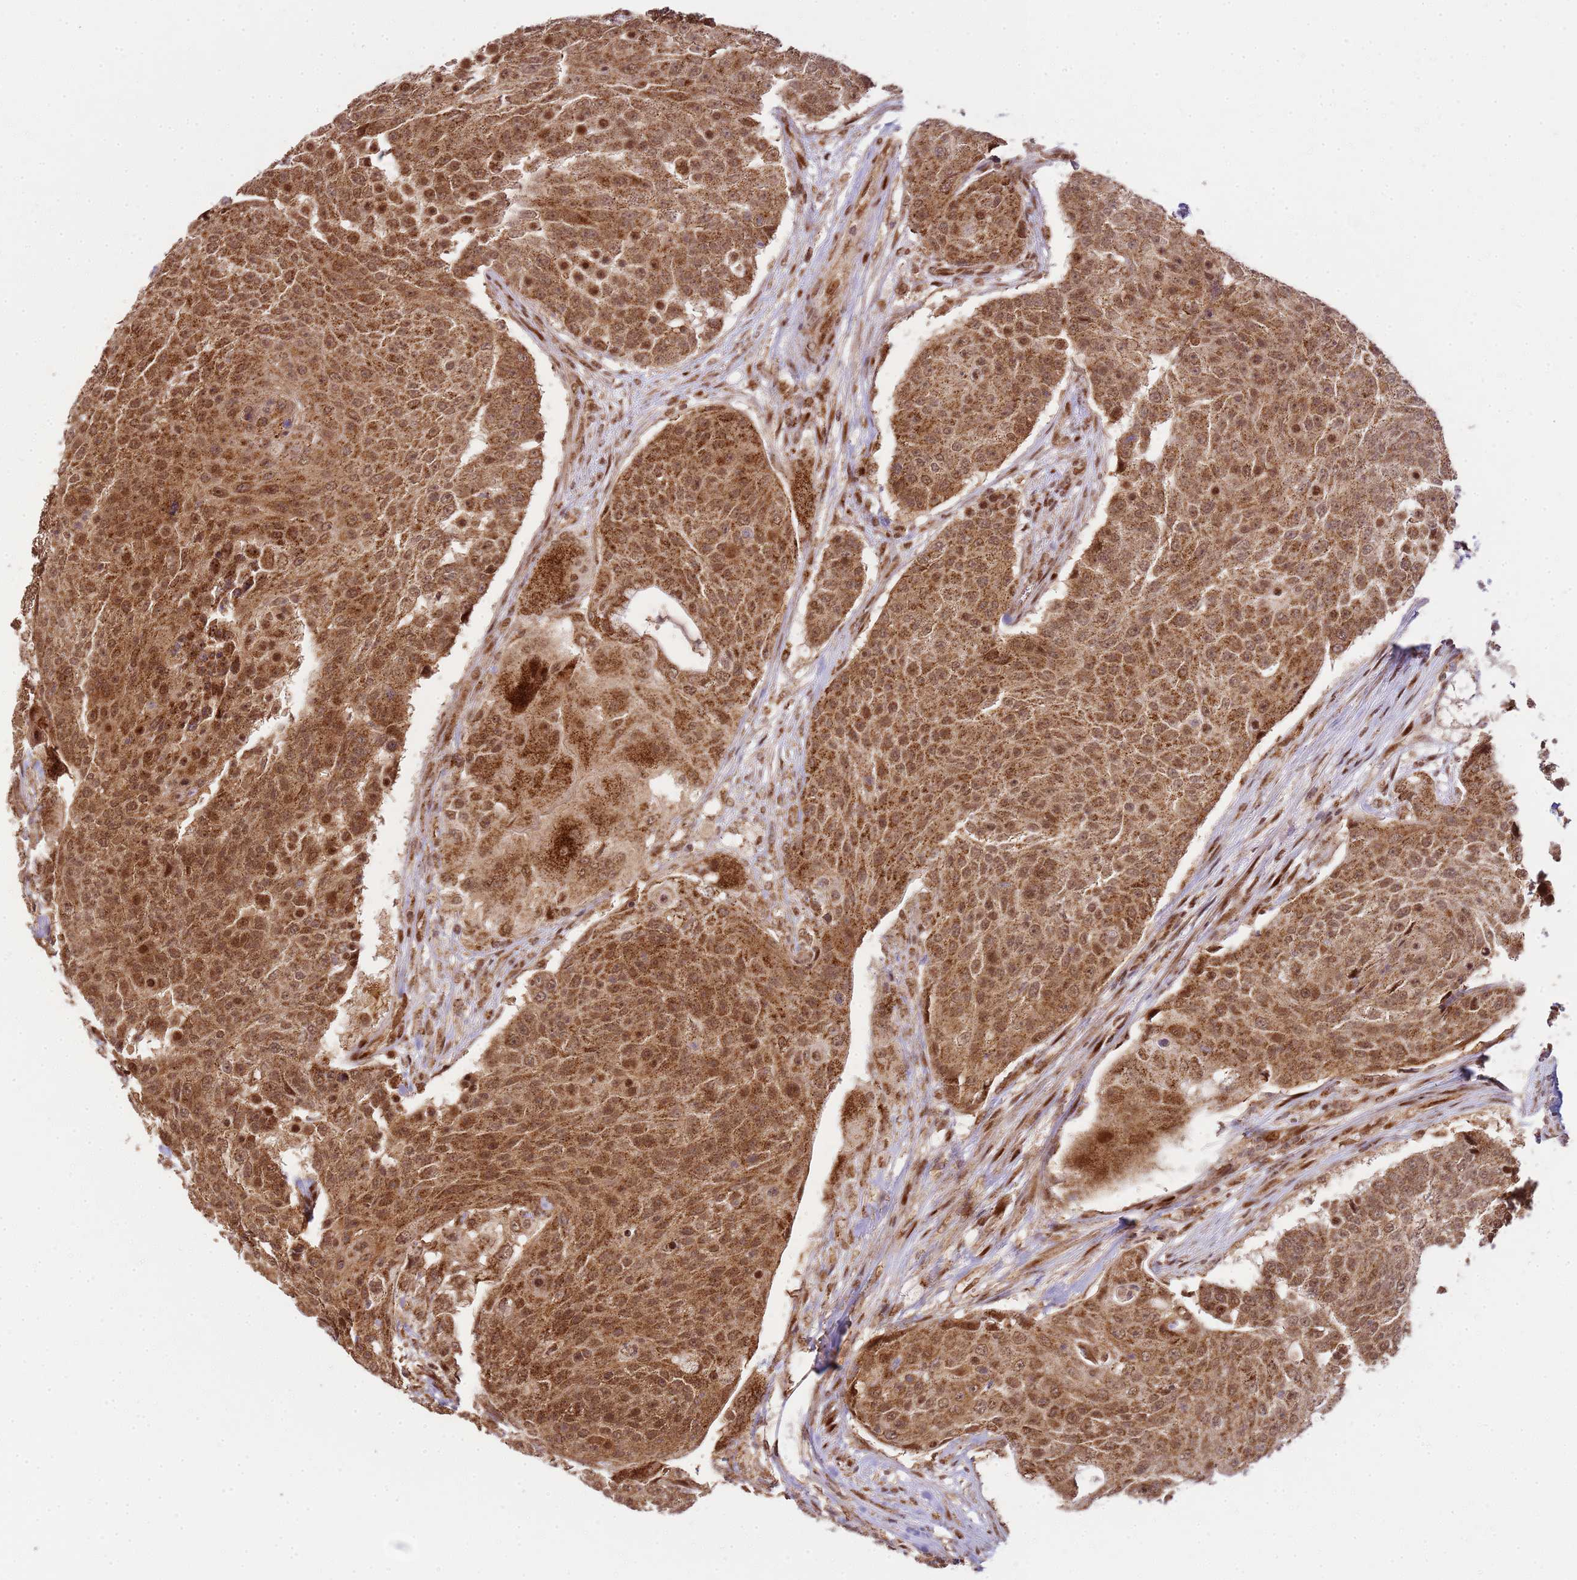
{"staining": {"intensity": "strong", "quantity": ">75%", "location": "cytoplasmic/membranous,nuclear"}, "tissue": "urothelial cancer", "cell_type": "Tumor cells", "image_type": "cancer", "snomed": [{"axis": "morphology", "description": "Urothelial carcinoma, High grade"}, {"axis": "topography", "description": "Urinary bladder"}], "caption": "Immunohistochemistry histopathology image of urothelial cancer stained for a protein (brown), which shows high levels of strong cytoplasmic/membranous and nuclear positivity in about >75% of tumor cells.", "gene": "PEX14", "patient": {"sex": "female", "age": 63}}